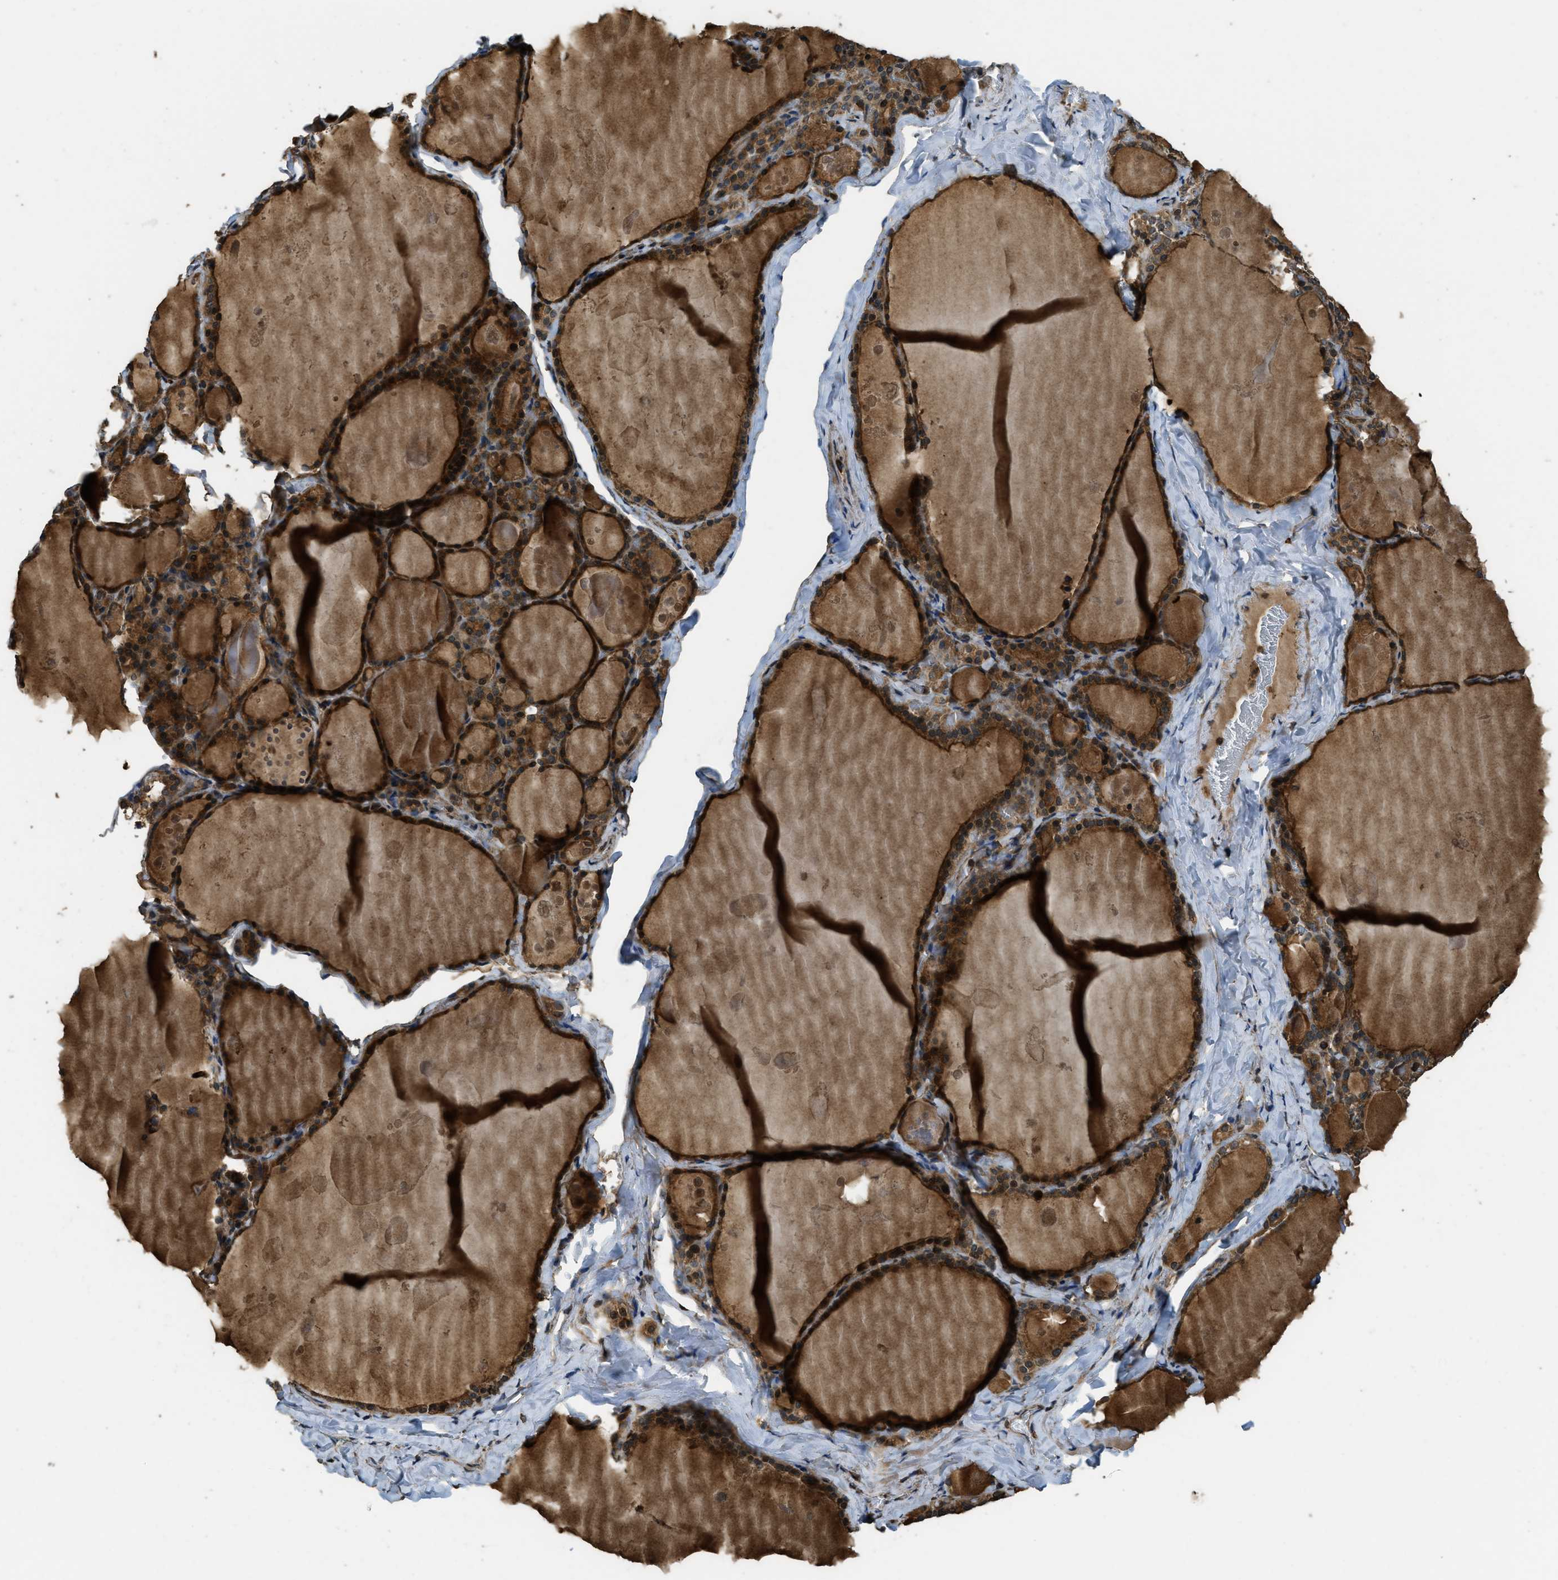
{"staining": {"intensity": "strong", "quantity": ">75%", "location": "cytoplasmic/membranous"}, "tissue": "thyroid gland", "cell_type": "Glandular cells", "image_type": "normal", "snomed": [{"axis": "morphology", "description": "Normal tissue, NOS"}, {"axis": "topography", "description": "Thyroid gland"}], "caption": "Immunohistochemistry (IHC) histopathology image of normal thyroid gland stained for a protein (brown), which exhibits high levels of strong cytoplasmic/membranous positivity in about >75% of glandular cells.", "gene": "PPP6R3", "patient": {"sex": "male", "age": 56}}